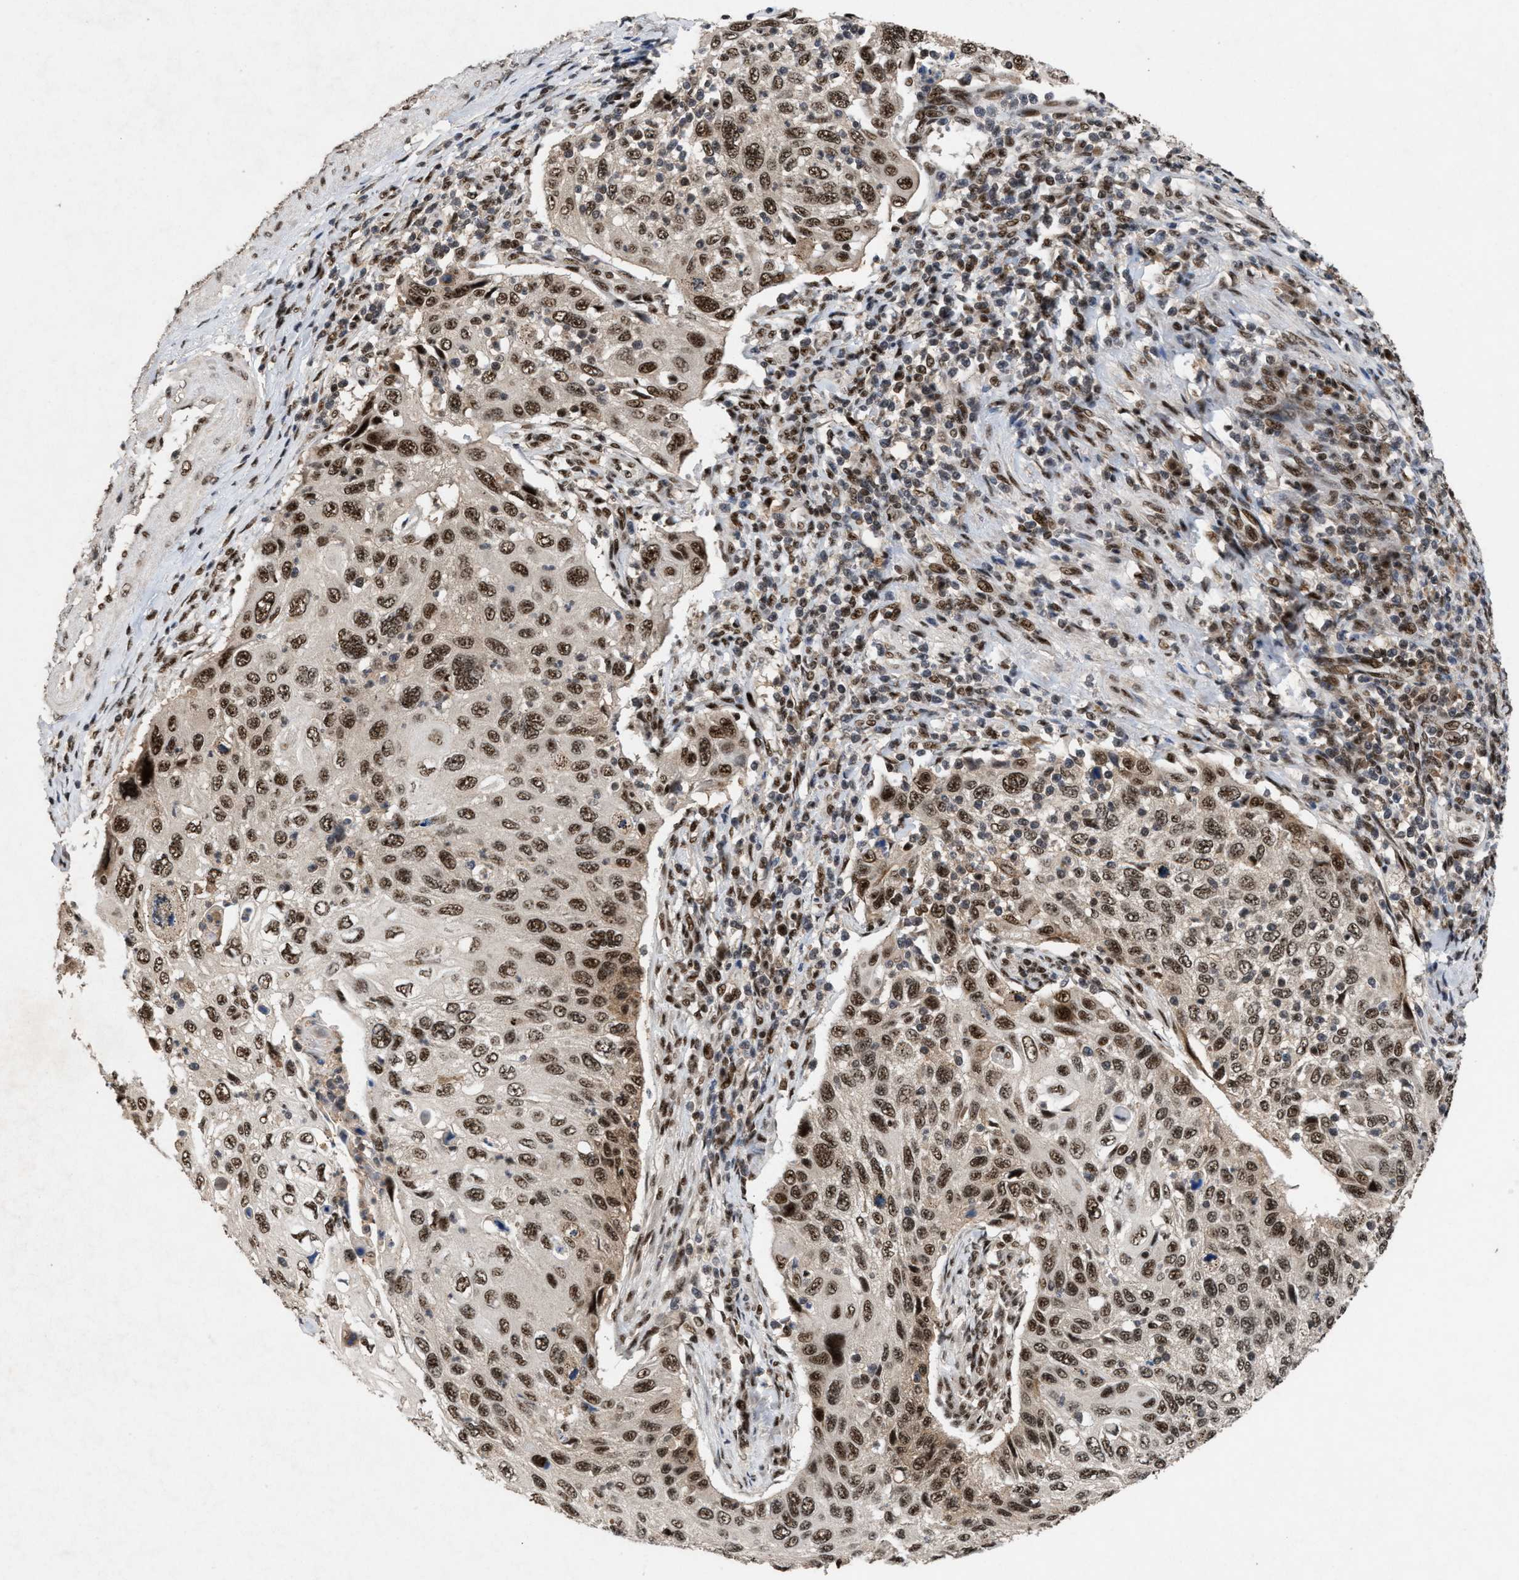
{"staining": {"intensity": "moderate", "quantity": ">75%", "location": "nuclear"}, "tissue": "cervical cancer", "cell_type": "Tumor cells", "image_type": "cancer", "snomed": [{"axis": "morphology", "description": "Squamous cell carcinoma, NOS"}, {"axis": "topography", "description": "Cervix"}], "caption": "Brown immunohistochemical staining in human cervical cancer (squamous cell carcinoma) shows moderate nuclear positivity in about >75% of tumor cells.", "gene": "PRPF4", "patient": {"sex": "female", "age": 70}}